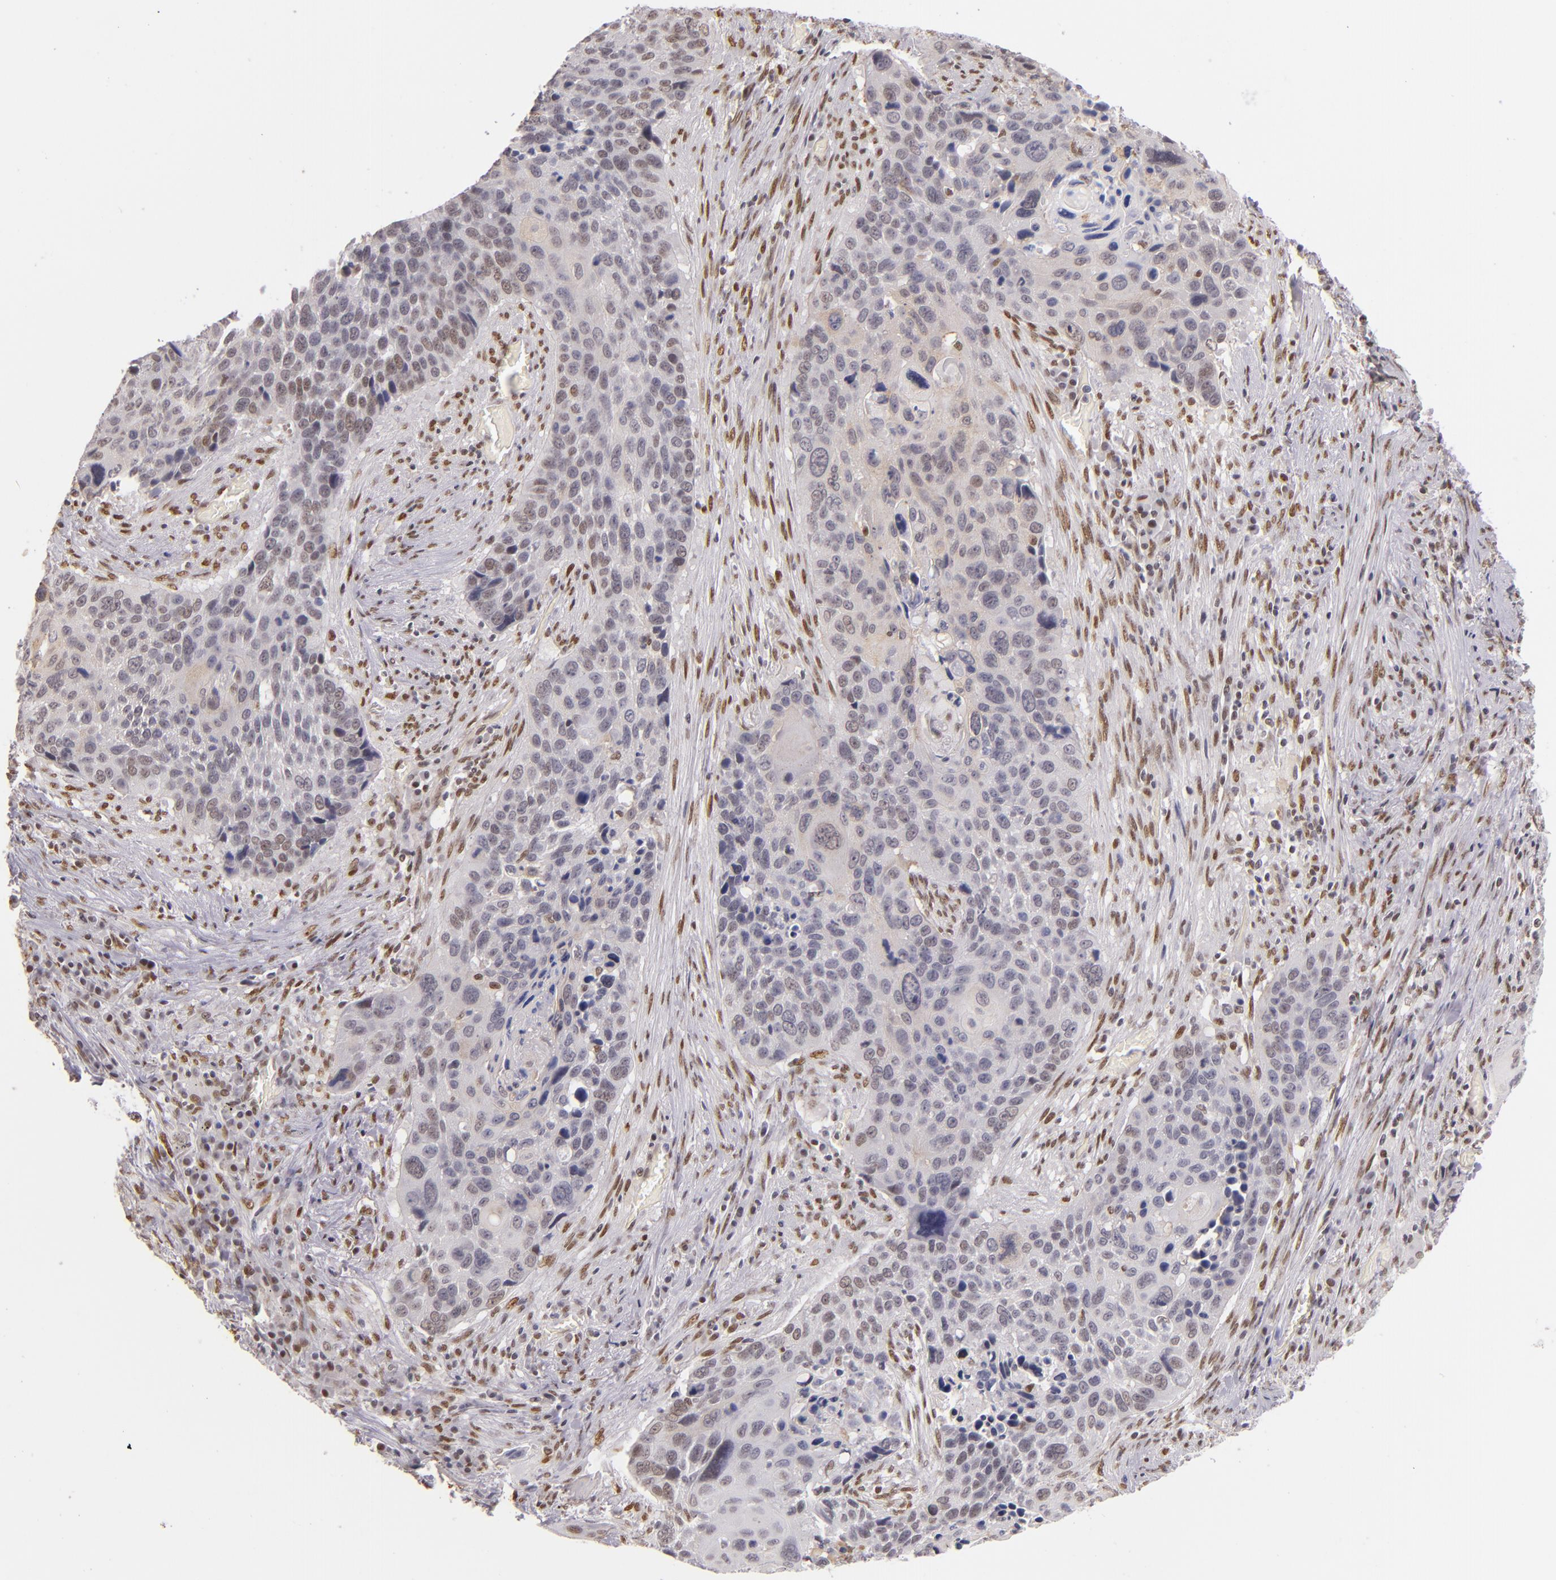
{"staining": {"intensity": "weak", "quantity": "<25%", "location": "nuclear"}, "tissue": "lung cancer", "cell_type": "Tumor cells", "image_type": "cancer", "snomed": [{"axis": "morphology", "description": "Squamous cell carcinoma, NOS"}, {"axis": "topography", "description": "Lung"}], "caption": "IHC histopathology image of neoplastic tissue: lung cancer stained with DAB (3,3'-diaminobenzidine) reveals no significant protein expression in tumor cells.", "gene": "NCOR2", "patient": {"sex": "male", "age": 68}}